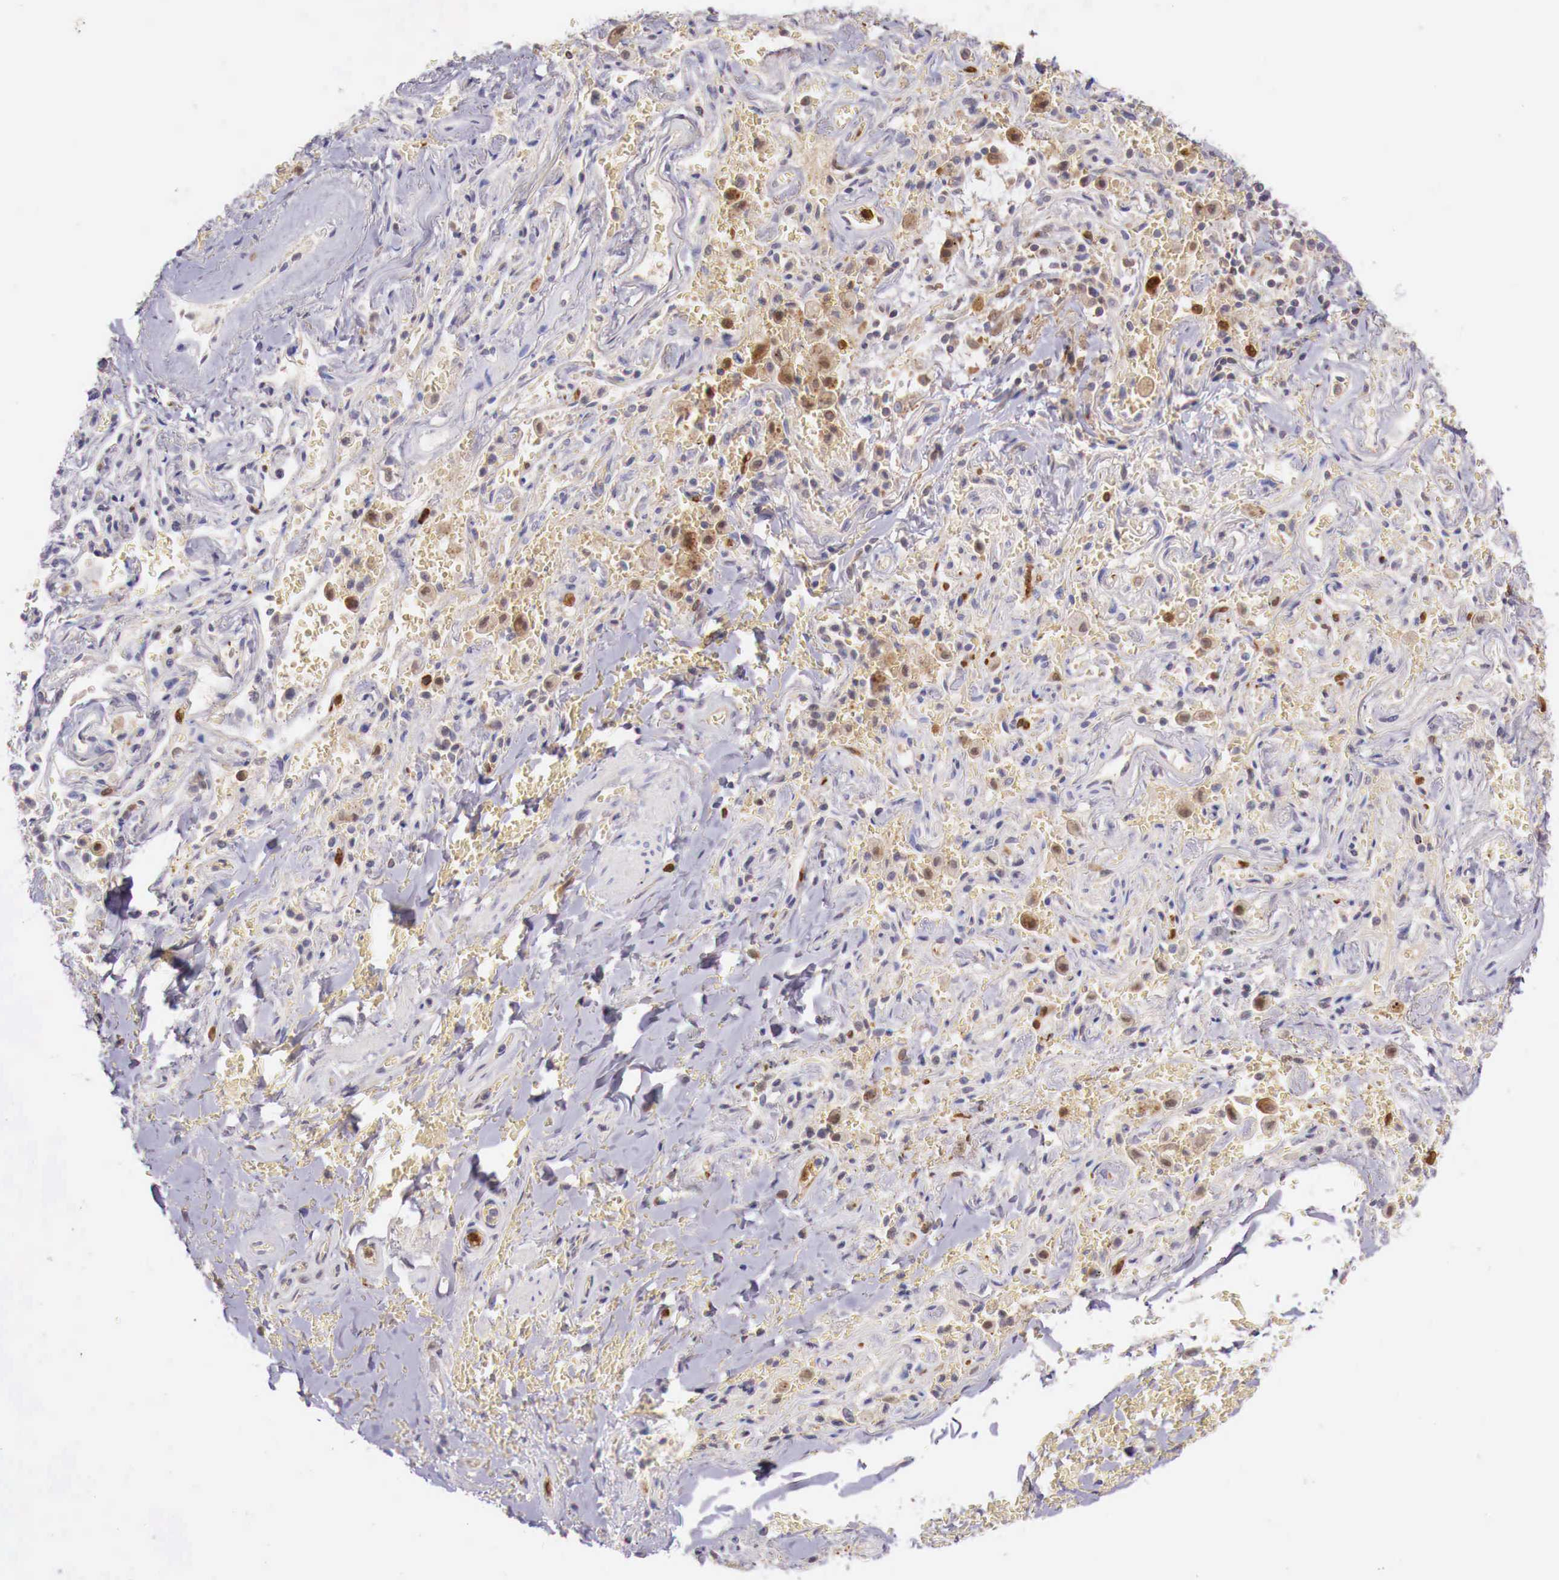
{"staining": {"intensity": "negative", "quantity": "none", "location": "none"}, "tissue": "adipose tissue", "cell_type": "Adipocytes", "image_type": "normal", "snomed": [{"axis": "morphology", "description": "Normal tissue, NOS"}, {"axis": "topography", "description": "Cartilage tissue"}, {"axis": "topography", "description": "Lung"}], "caption": "Immunohistochemistry (IHC) histopathology image of normal adipose tissue: adipose tissue stained with DAB (3,3'-diaminobenzidine) demonstrates no significant protein staining in adipocytes. (IHC, brightfield microscopy, high magnification).", "gene": "GAB2", "patient": {"sex": "male", "age": 65}}